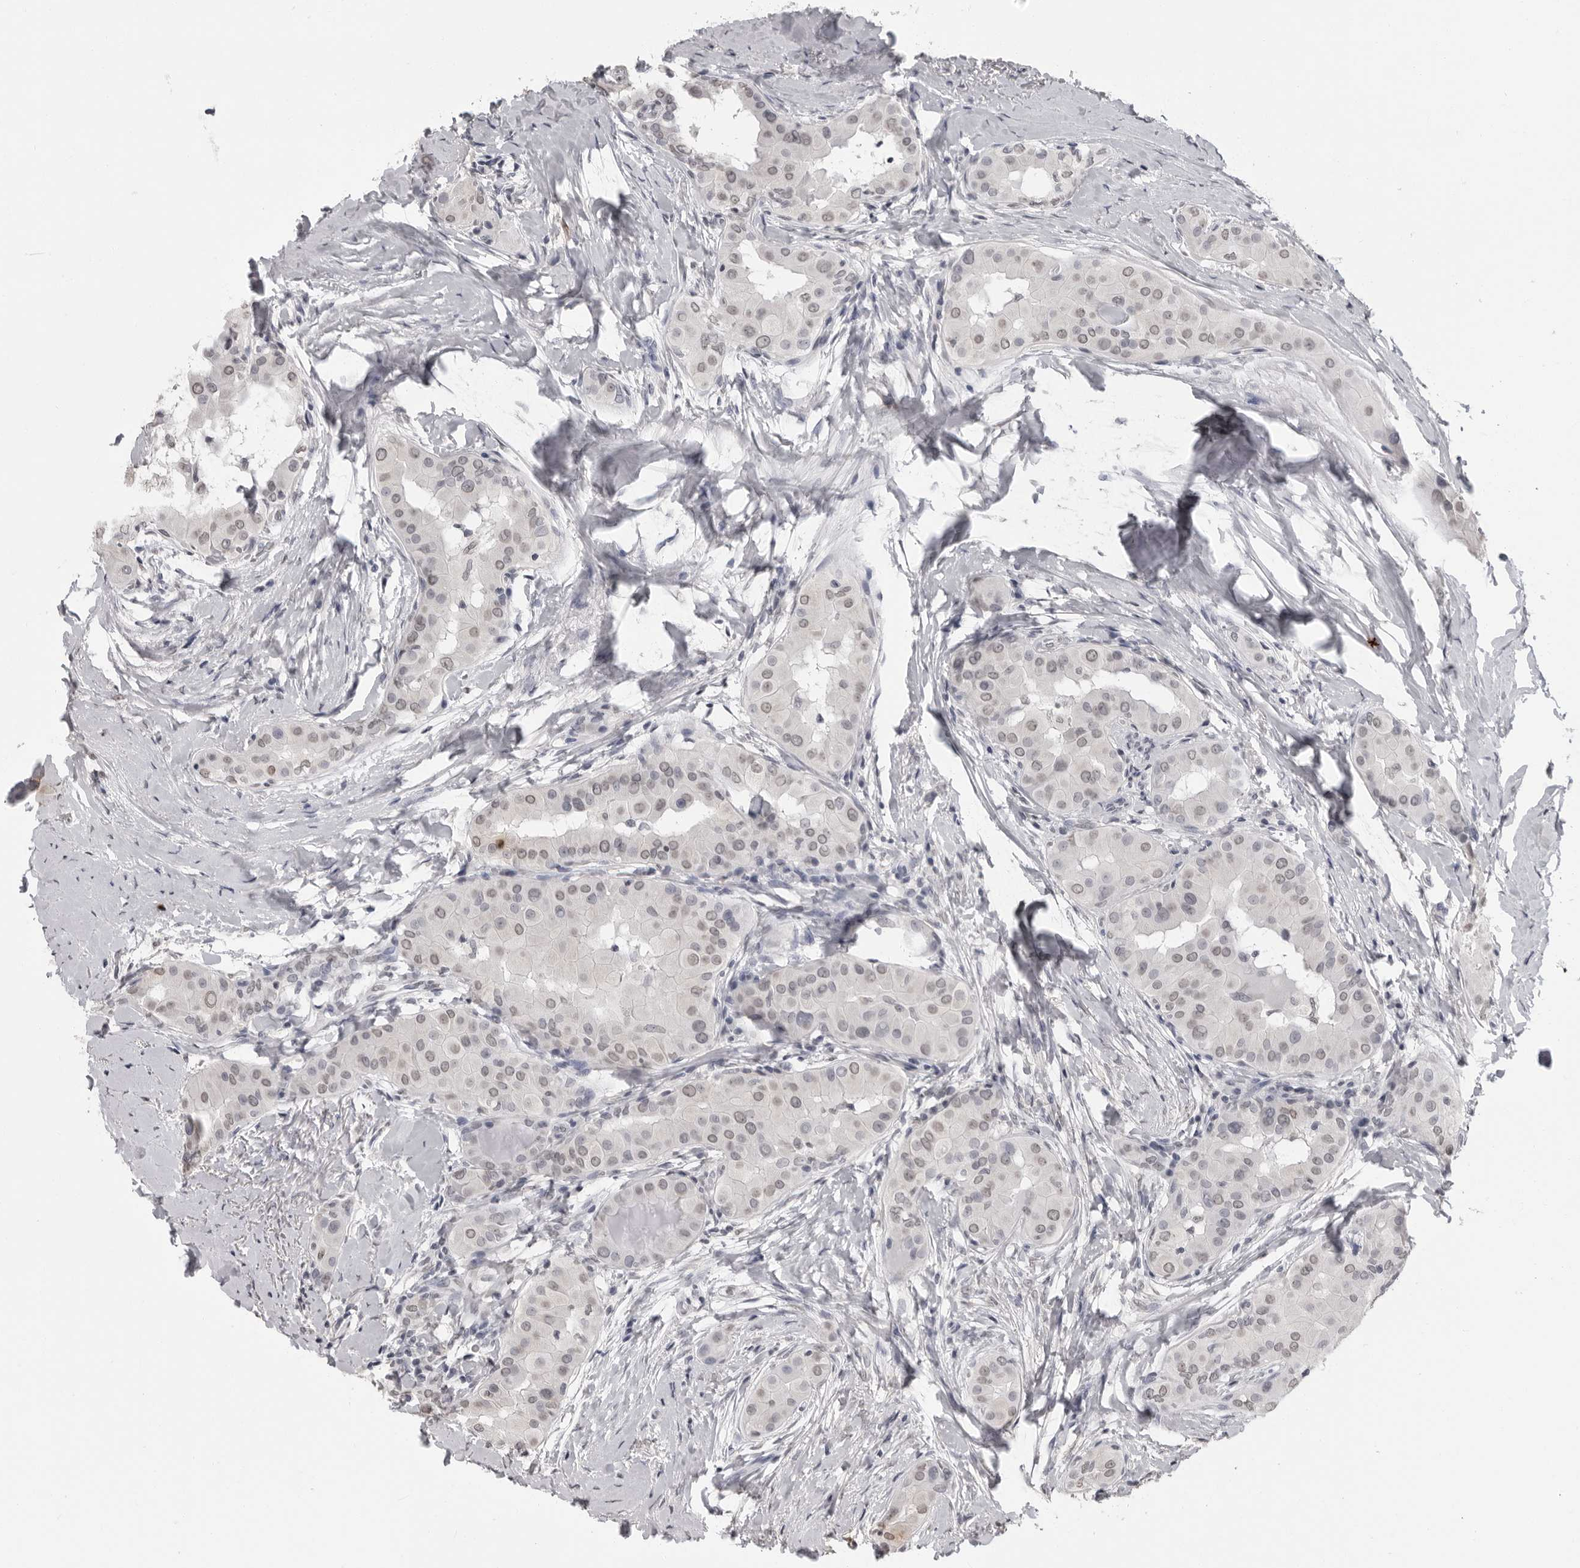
{"staining": {"intensity": "weak", "quantity": ">75%", "location": "nuclear"}, "tissue": "thyroid cancer", "cell_type": "Tumor cells", "image_type": "cancer", "snomed": [{"axis": "morphology", "description": "Papillary adenocarcinoma, NOS"}, {"axis": "topography", "description": "Thyroid gland"}], "caption": "A micrograph of papillary adenocarcinoma (thyroid) stained for a protein shows weak nuclear brown staining in tumor cells.", "gene": "HEPACAM", "patient": {"sex": "male", "age": 33}}